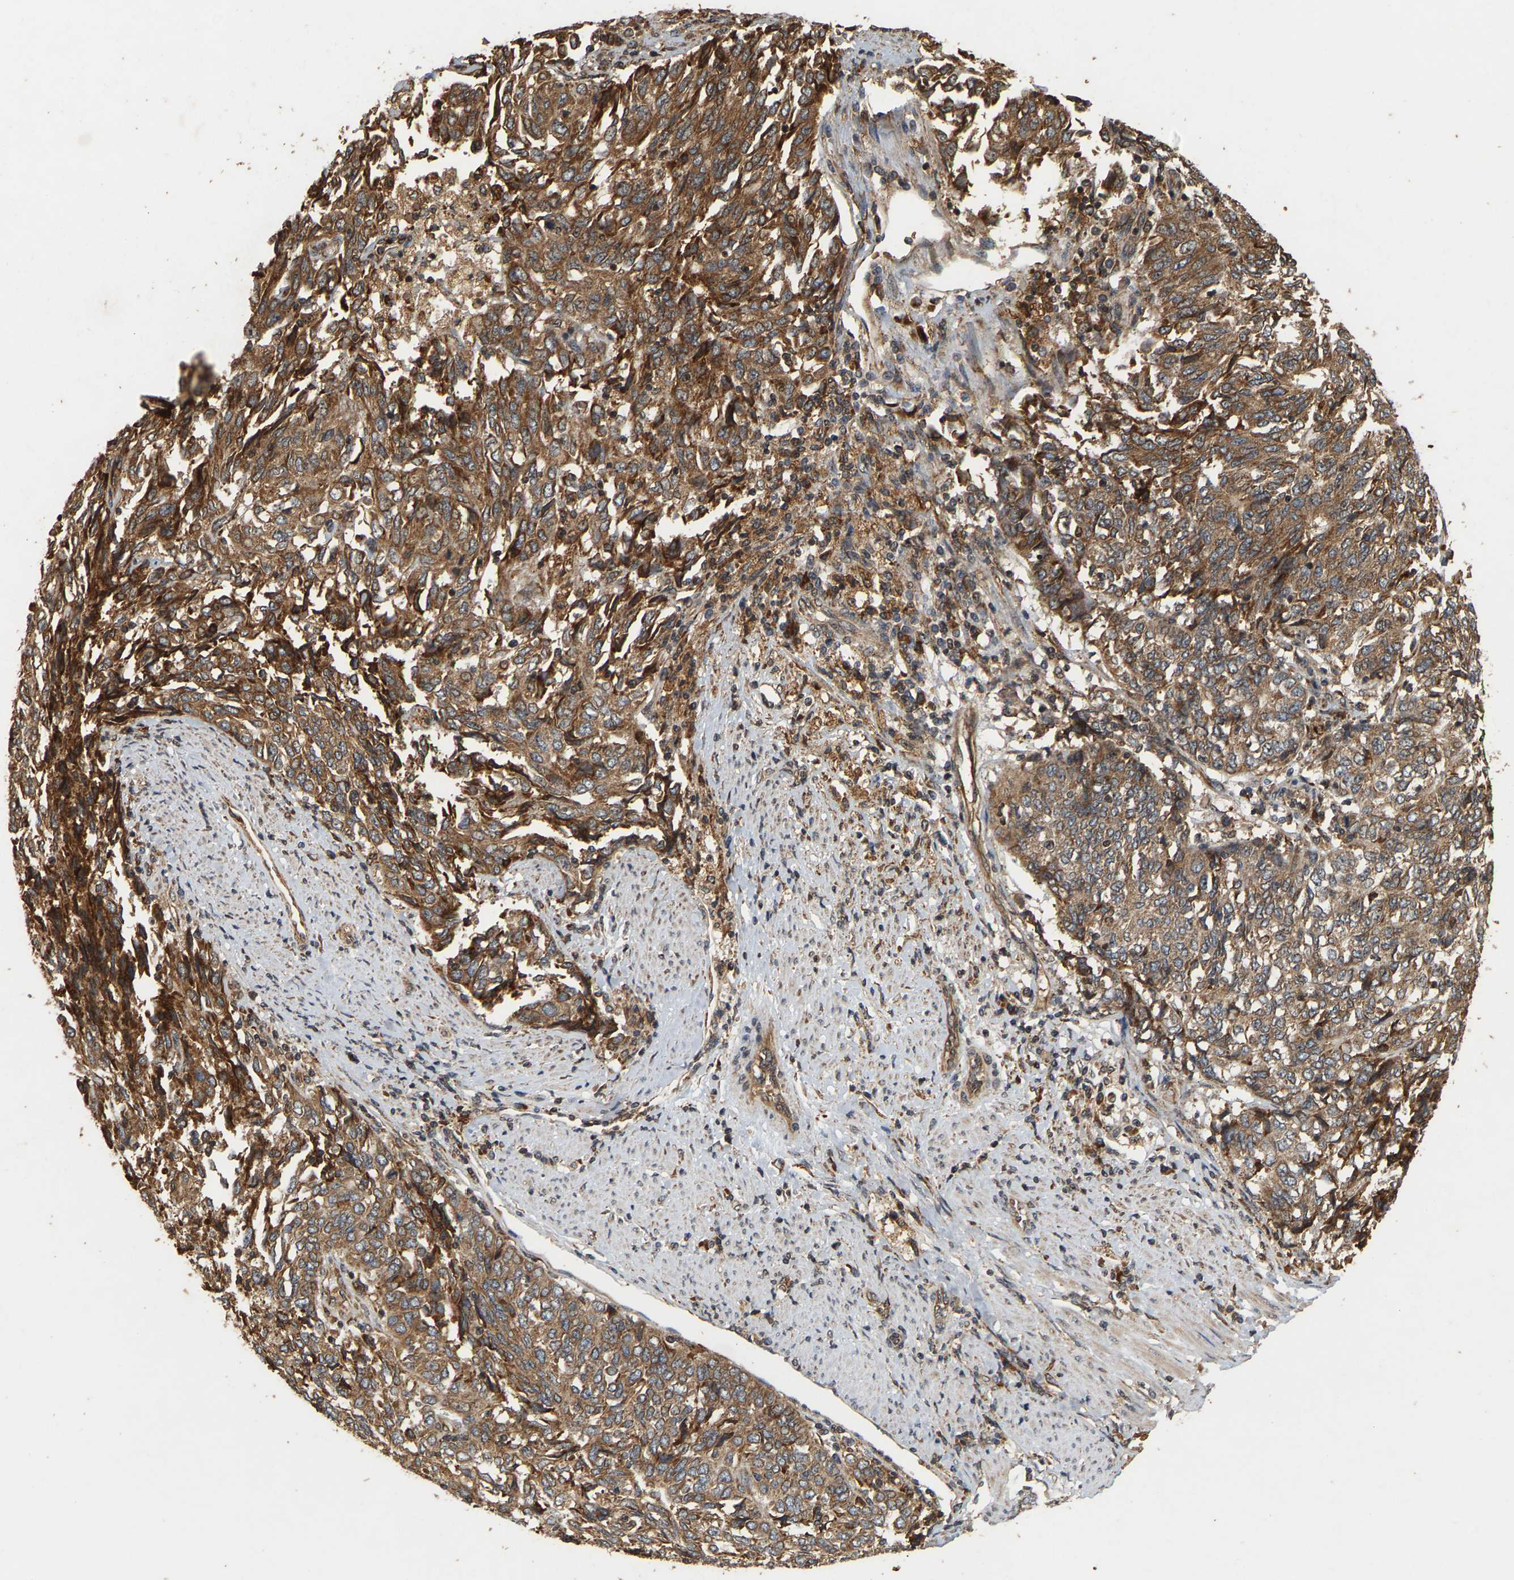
{"staining": {"intensity": "moderate", "quantity": ">75%", "location": "cytoplasmic/membranous"}, "tissue": "endometrial cancer", "cell_type": "Tumor cells", "image_type": "cancer", "snomed": [{"axis": "morphology", "description": "Adenocarcinoma, NOS"}, {"axis": "topography", "description": "Endometrium"}], "caption": "Endometrial cancer (adenocarcinoma) was stained to show a protein in brown. There is medium levels of moderate cytoplasmic/membranous staining in approximately >75% of tumor cells. The protein is shown in brown color, while the nuclei are stained blue.", "gene": "CIDEC", "patient": {"sex": "female", "age": 80}}